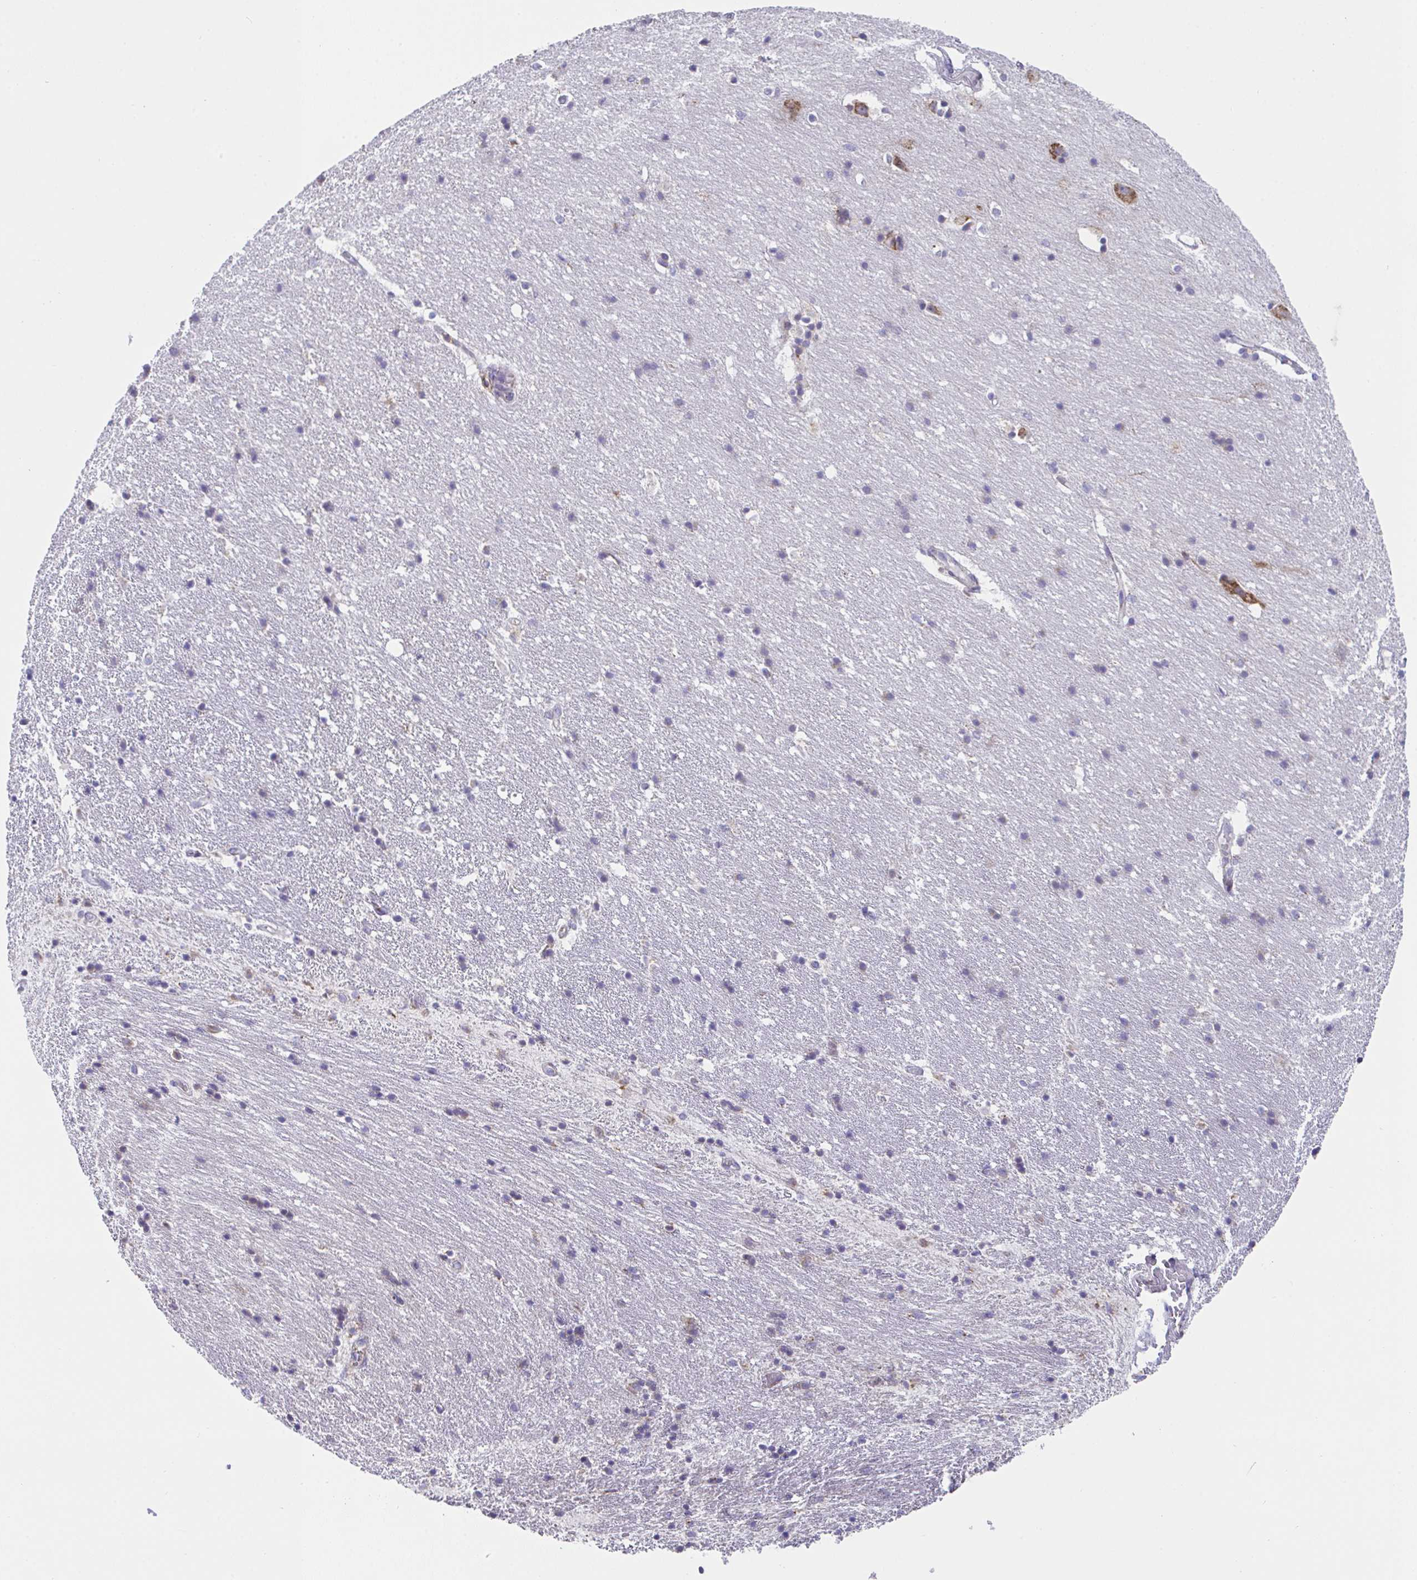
{"staining": {"intensity": "moderate", "quantity": "<25%", "location": "cytoplasmic/membranous"}, "tissue": "hippocampus", "cell_type": "Glial cells", "image_type": "normal", "snomed": [{"axis": "morphology", "description": "Normal tissue, NOS"}, {"axis": "topography", "description": "Hippocampus"}], "caption": "Protein expression analysis of normal hippocampus demonstrates moderate cytoplasmic/membranous positivity in approximately <25% of glial cells.", "gene": "MIA3", "patient": {"sex": "male", "age": 63}}